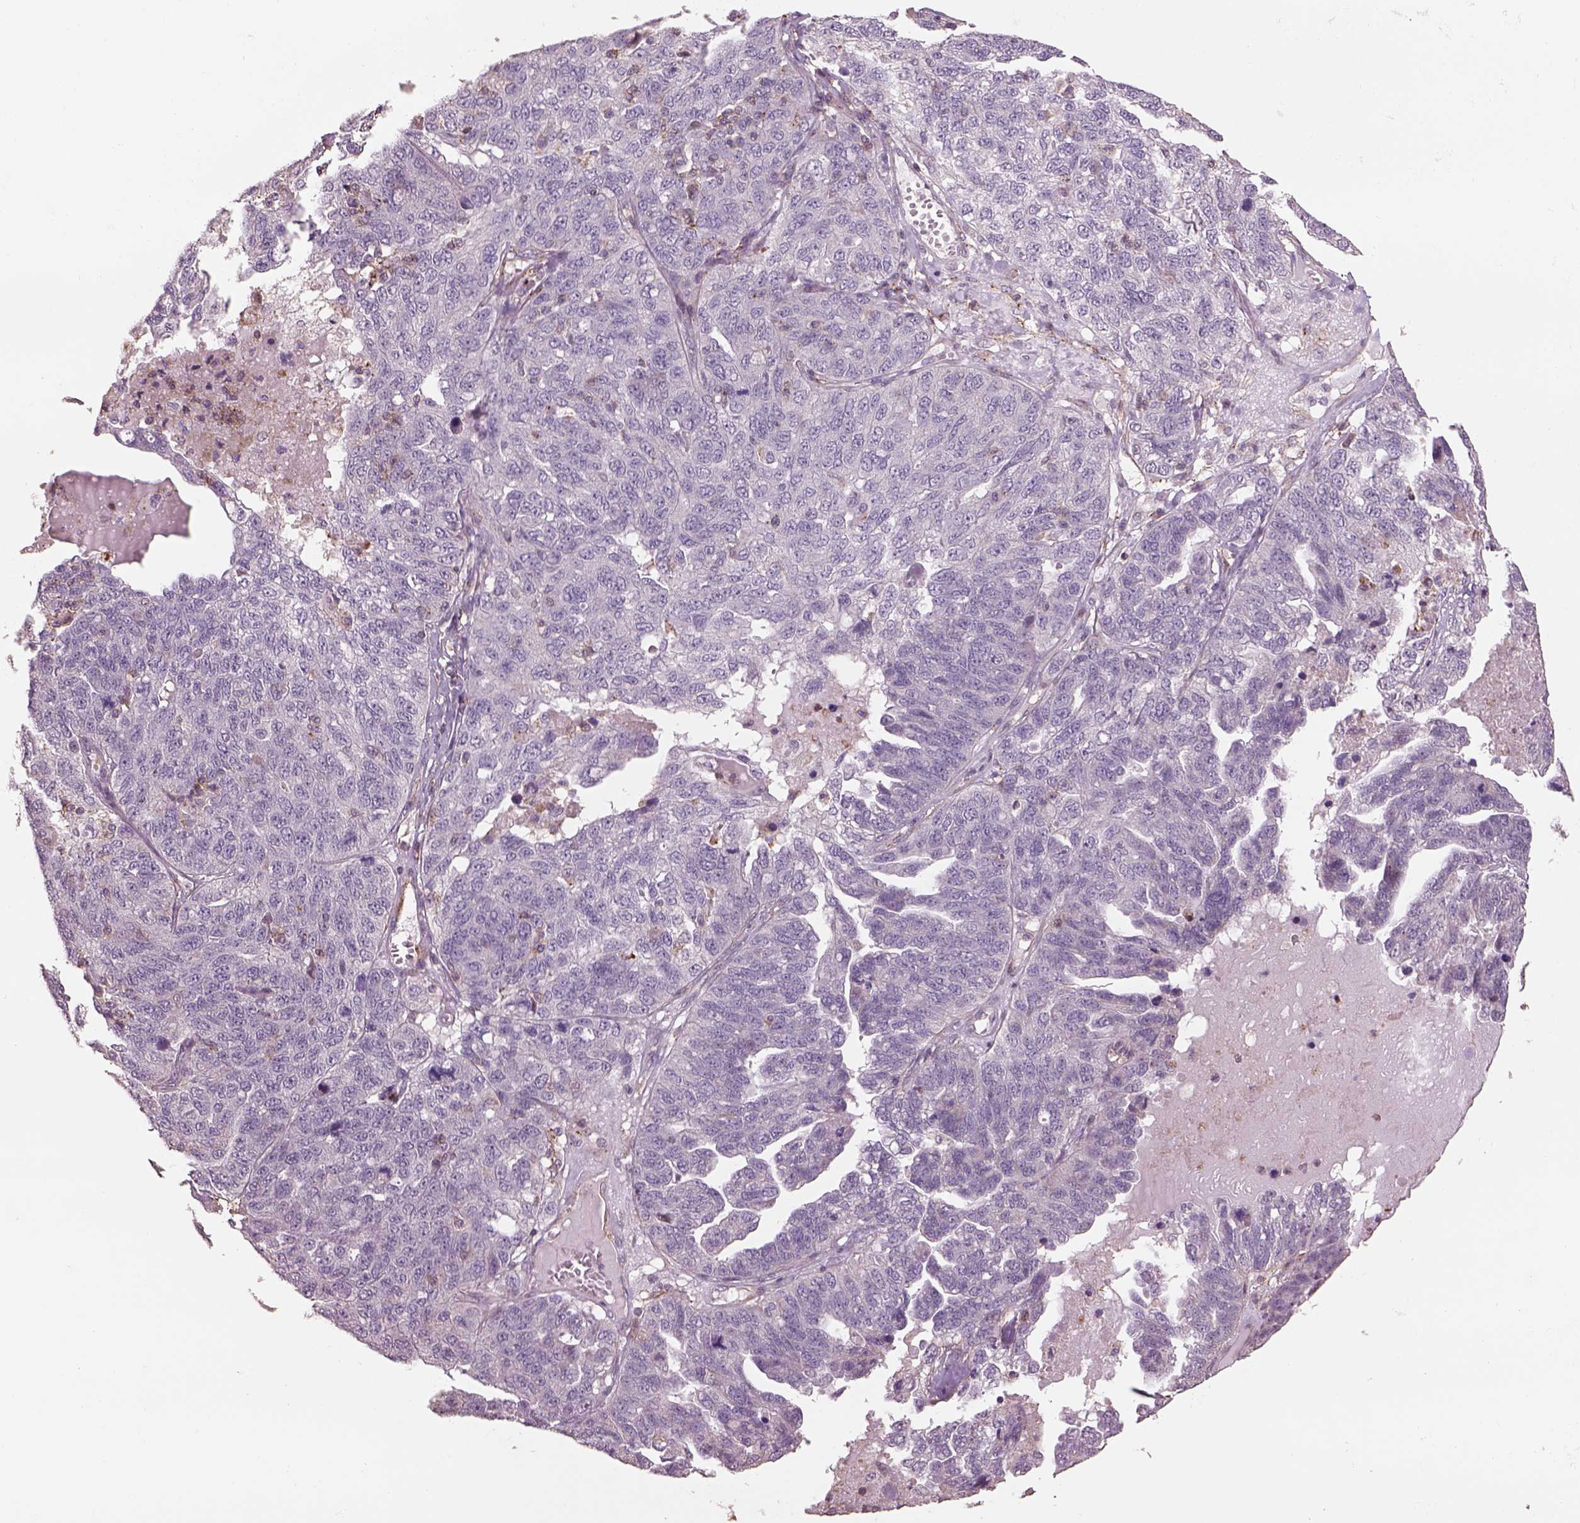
{"staining": {"intensity": "negative", "quantity": "none", "location": "none"}, "tissue": "ovarian cancer", "cell_type": "Tumor cells", "image_type": "cancer", "snomed": [{"axis": "morphology", "description": "Cystadenocarcinoma, serous, NOS"}, {"axis": "topography", "description": "Ovary"}], "caption": "This photomicrograph is of ovarian cancer (serous cystadenocarcinoma) stained with IHC to label a protein in brown with the nuclei are counter-stained blue. There is no positivity in tumor cells.", "gene": "LIN7A", "patient": {"sex": "female", "age": 71}}